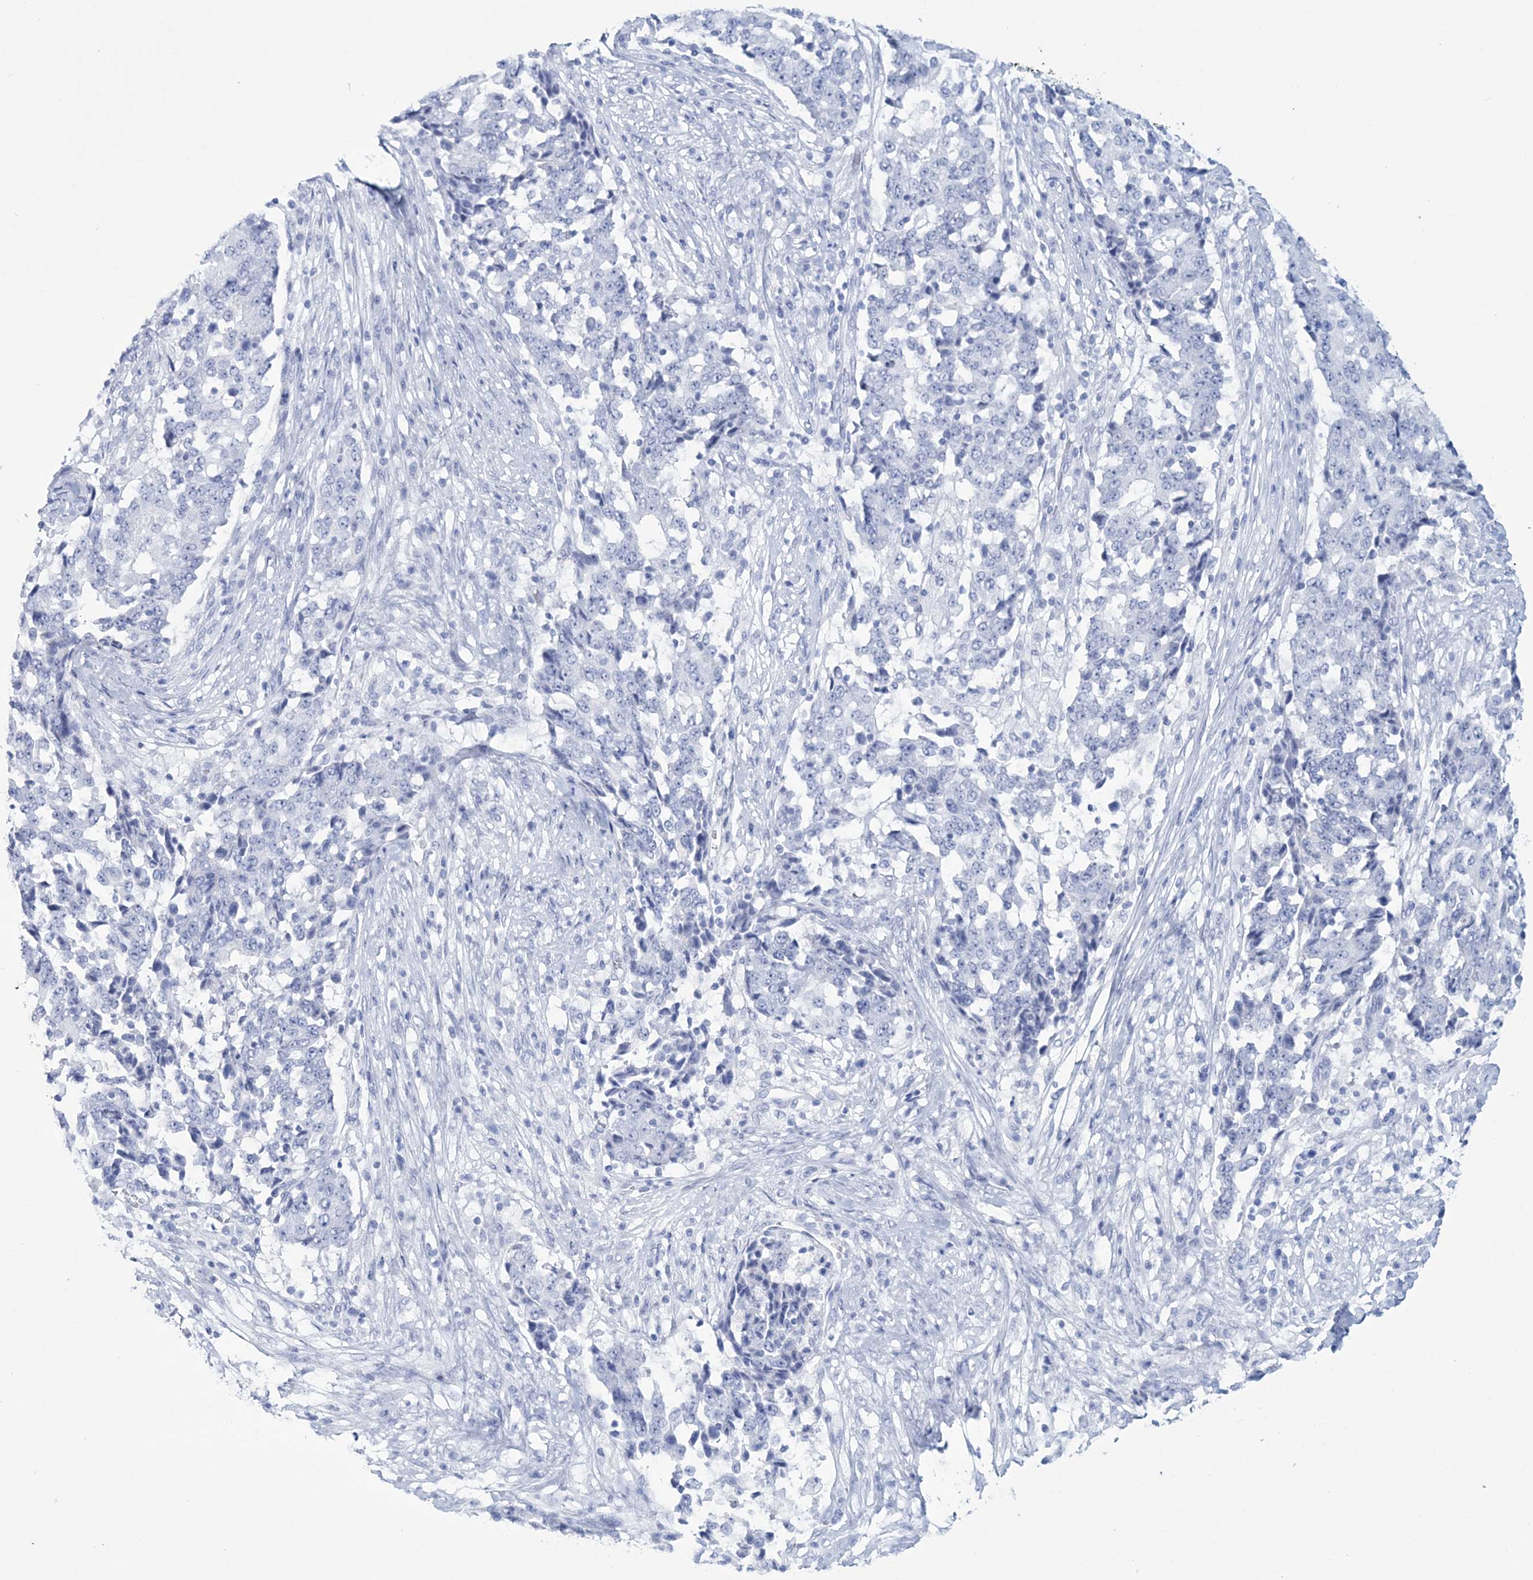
{"staining": {"intensity": "negative", "quantity": "none", "location": "none"}, "tissue": "stomach cancer", "cell_type": "Tumor cells", "image_type": "cancer", "snomed": [{"axis": "morphology", "description": "Adenocarcinoma, NOS"}, {"axis": "topography", "description": "Stomach"}], "caption": "Protein analysis of stomach cancer demonstrates no significant positivity in tumor cells.", "gene": "DPCD", "patient": {"sex": "male", "age": 59}}